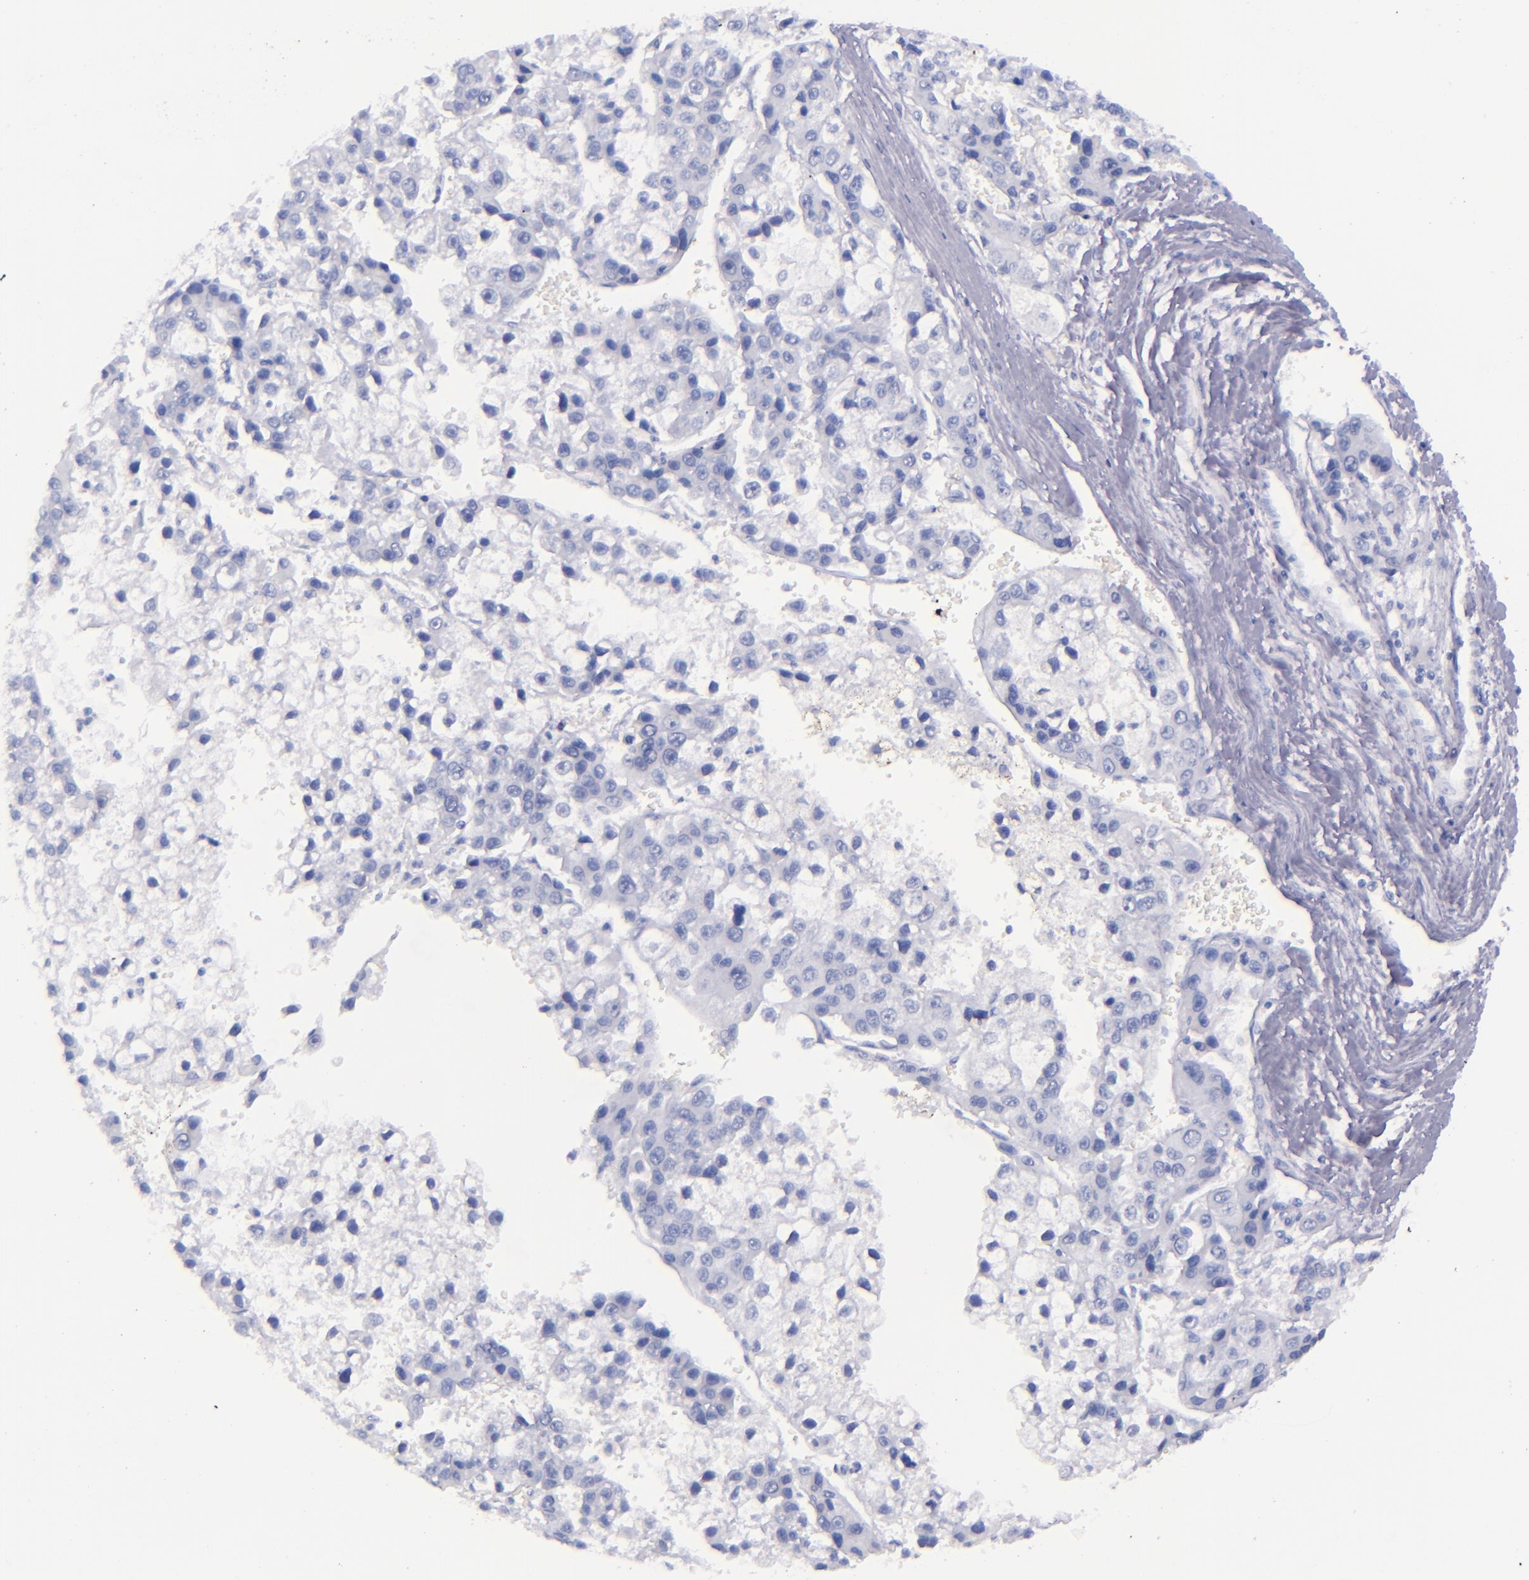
{"staining": {"intensity": "negative", "quantity": "none", "location": "none"}, "tissue": "liver cancer", "cell_type": "Tumor cells", "image_type": "cancer", "snomed": [{"axis": "morphology", "description": "Carcinoma, Hepatocellular, NOS"}, {"axis": "topography", "description": "Liver"}], "caption": "Tumor cells show no significant positivity in liver hepatocellular carcinoma.", "gene": "SFTPB", "patient": {"sex": "female", "age": 66}}